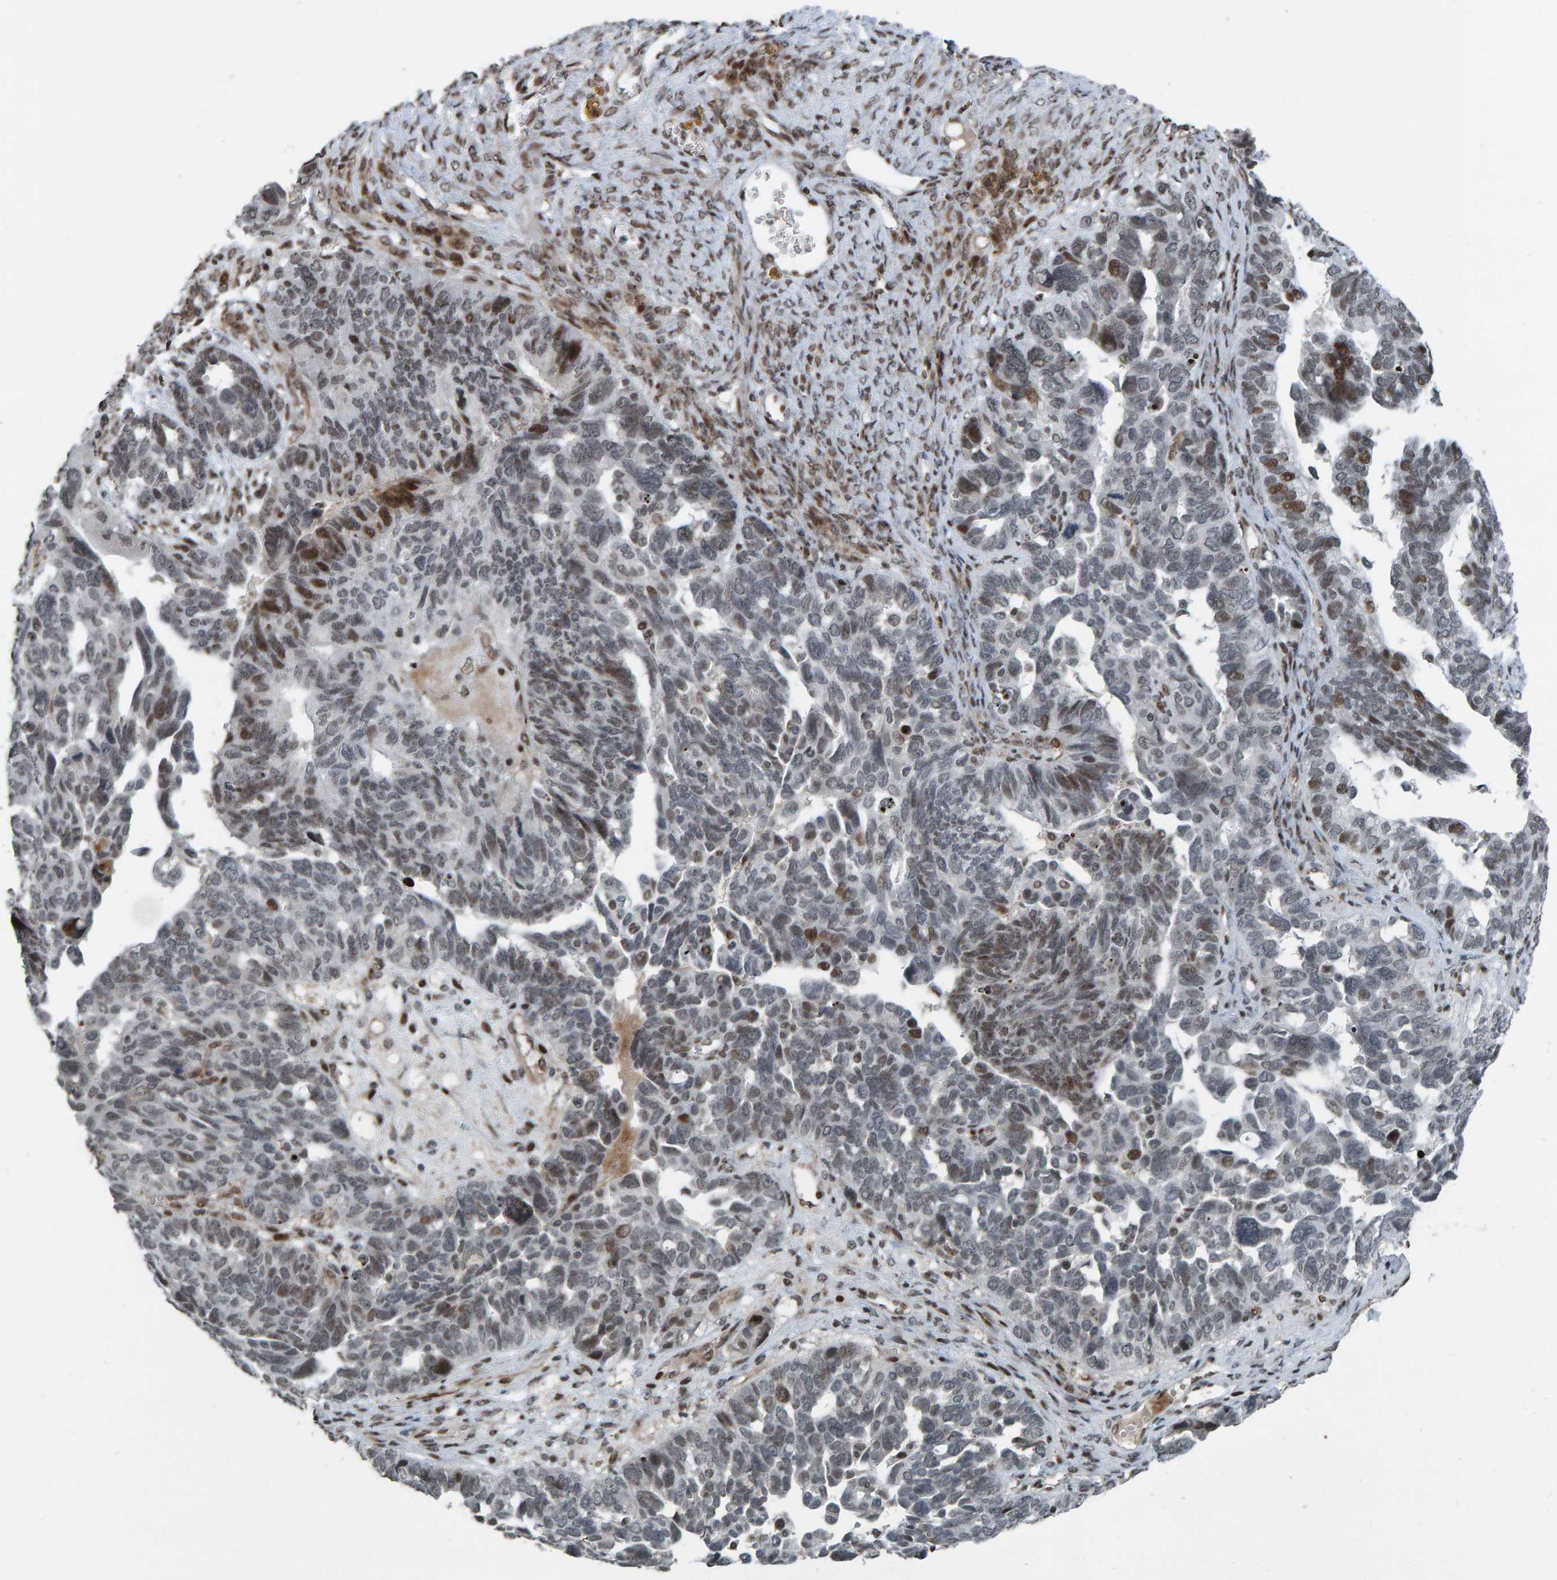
{"staining": {"intensity": "moderate", "quantity": "<25%", "location": "nuclear"}, "tissue": "ovarian cancer", "cell_type": "Tumor cells", "image_type": "cancer", "snomed": [{"axis": "morphology", "description": "Cystadenocarcinoma, serous, NOS"}, {"axis": "topography", "description": "Ovary"}], "caption": "Ovarian cancer (serous cystadenocarcinoma) stained with a brown dye reveals moderate nuclear positive staining in approximately <25% of tumor cells.", "gene": "ZNF366", "patient": {"sex": "female", "age": 79}}